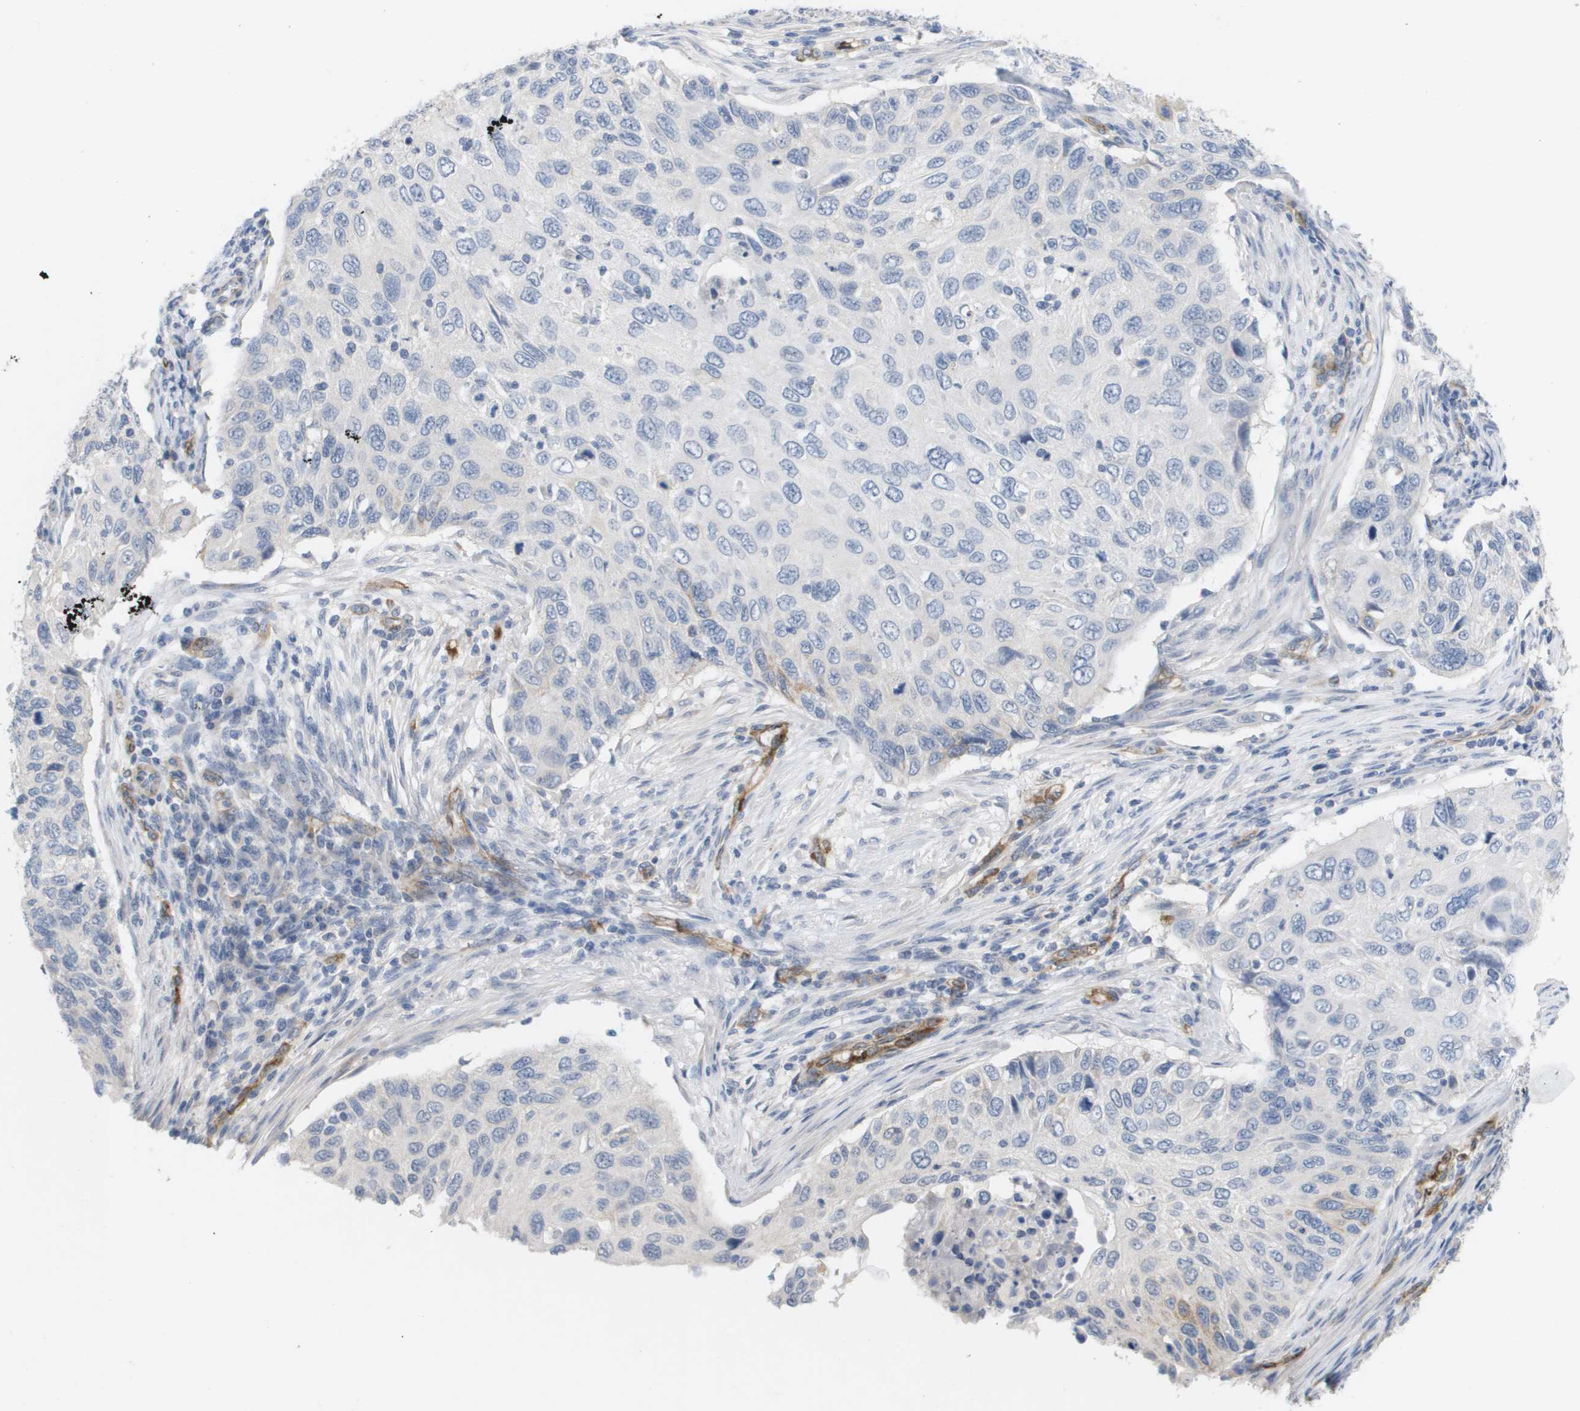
{"staining": {"intensity": "negative", "quantity": "none", "location": "none"}, "tissue": "cervical cancer", "cell_type": "Tumor cells", "image_type": "cancer", "snomed": [{"axis": "morphology", "description": "Squamous cell carcinoma, NOS"}, {"axis": "topography", "description": "Cervix"}], "caption": "High magnification brightfield microscopy of squamous cell carcinoma (cervical) stained with DAB (brown) and counterstained with hematoxylin (blue): tumor cells show no significant positivity.", "gene": "ANGPT2", "patient": {"sex": "female", "age": 70}}